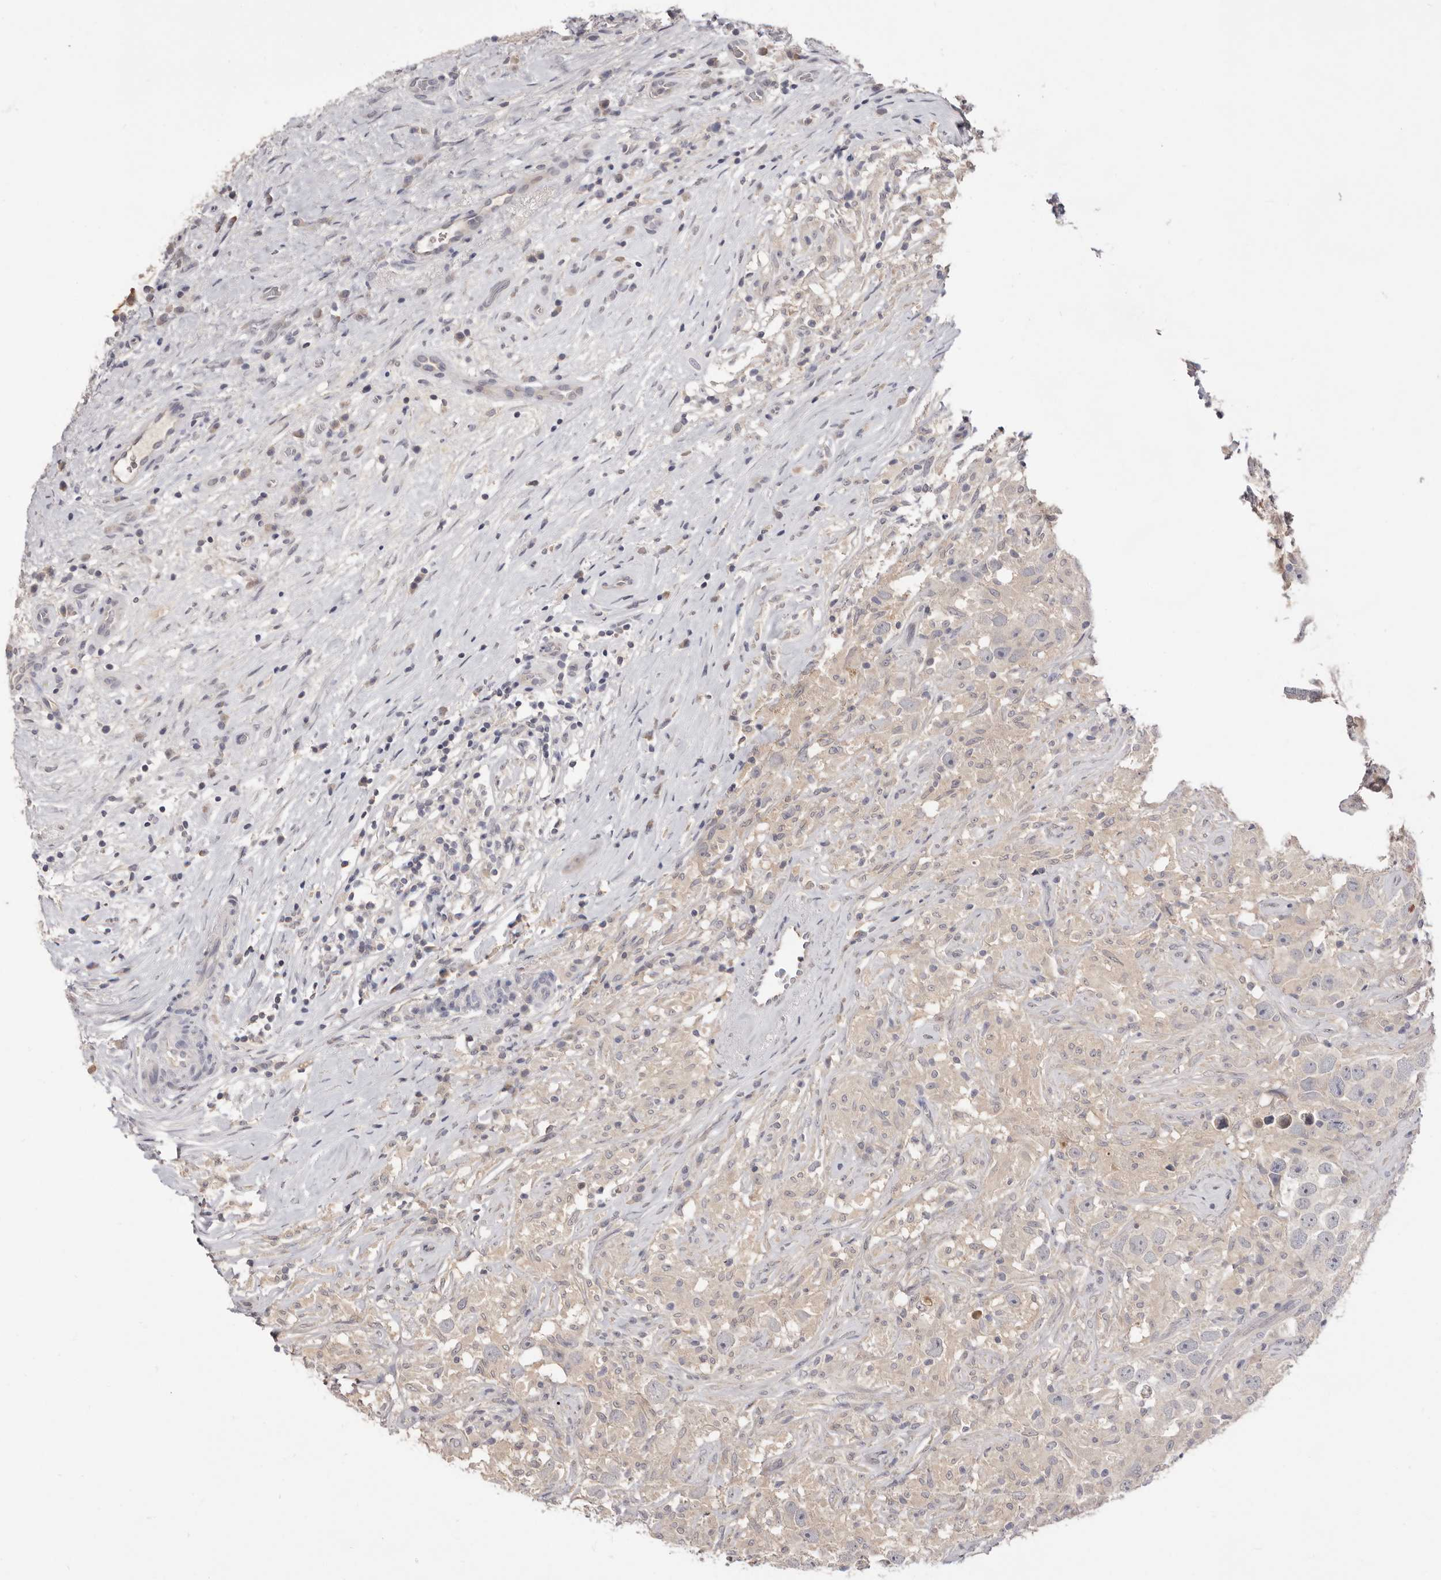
{"staining": {"intensity": "negative", "quantity": "none", "location": "none"}, "tissue": "testis cancer", "cell_type": "Tumor cells", "image_type": "cancer", "snomed": [{"axis": "morphology", "description": "Seminoma, NOS"}, {"axis": "topography", "description": "Testis"}], "caption": "A high-resolution histopathology image shows IHC staining of testis cancer, which displays no significant expression in tumor cells.", "gene": "DOP1A", "patient": {"sex": "male", "age": 49}}